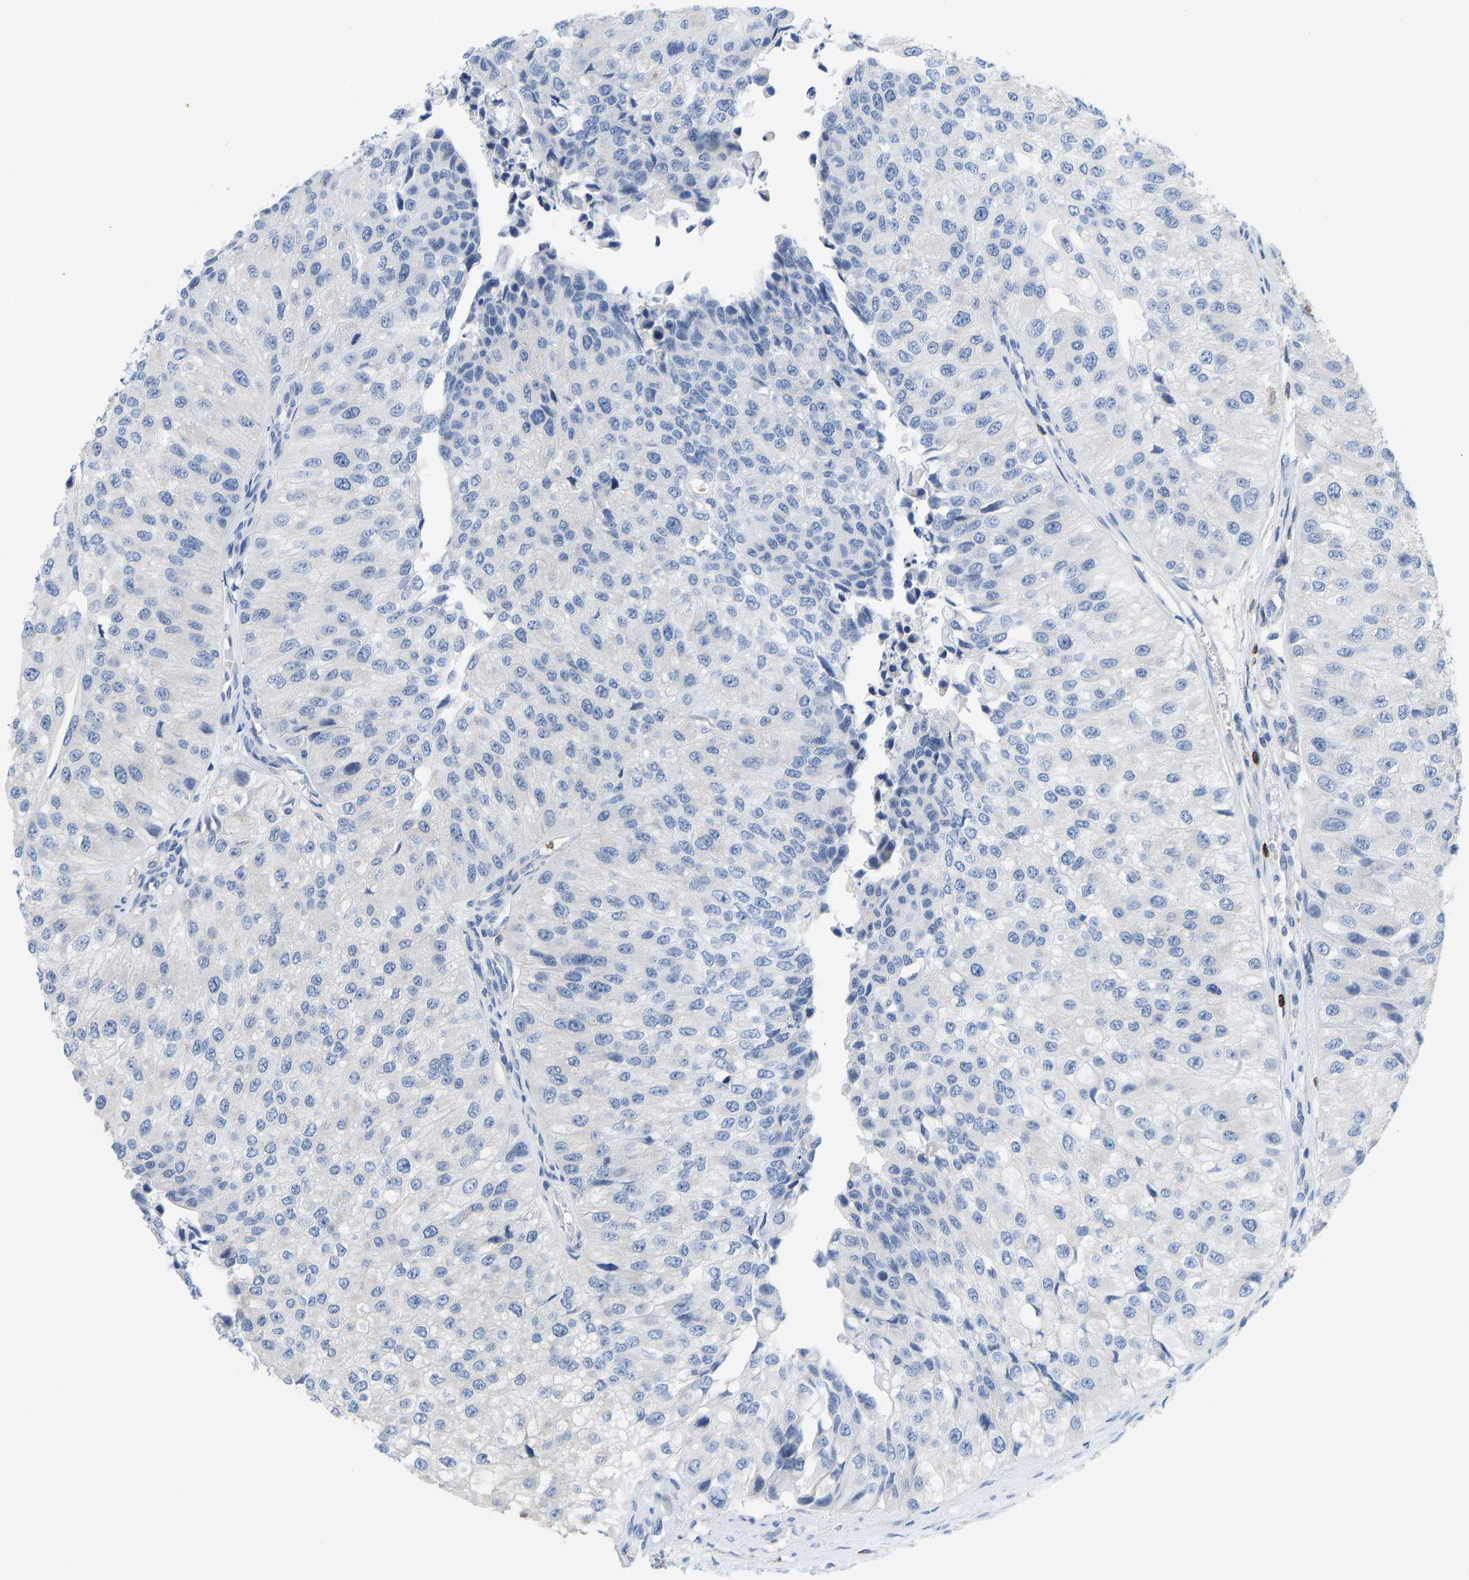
{"staining": {"intensity": "negative", "quantity": "none", "location": "none"}, "tissue": "urothelial cancer", "cell_type": "Tumor cells", "image_type": "cancer", "snomed": [{"axis": "morphology", "description": "Urothelial carcinoma, High grade"}, {"axis": "topography", "description": "Kidney"}, {"axis": "topography", "description": "Urinary bladder"}], "caption": "Urothelial cancer was stained to show a protein in brown. There is no significant expression in tumor cells.", "gene": "EVL", "patient": {"sex": "male", "age": 77}}